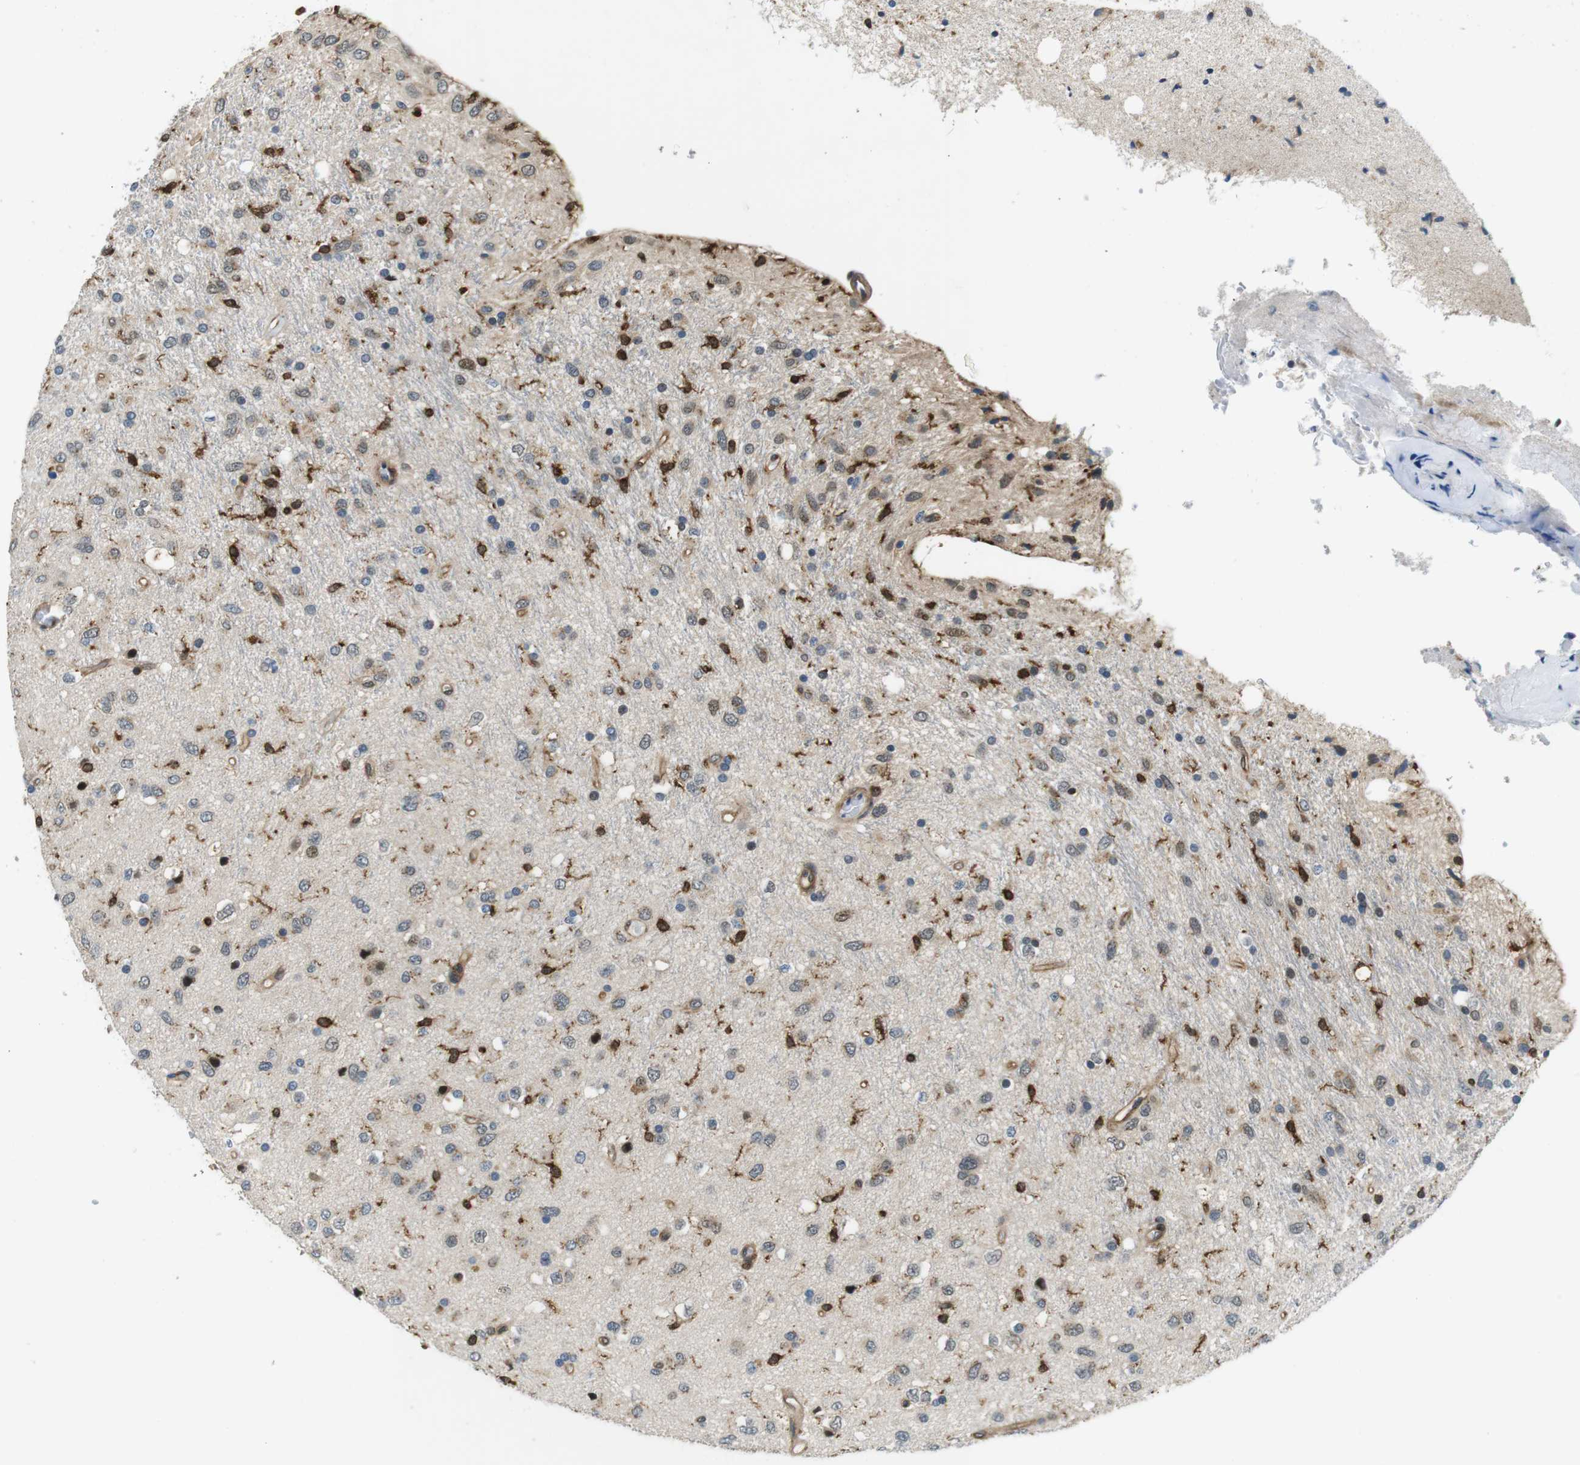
{"staining": {"intensity": "weak", "quantity": "25%-75%", "location": "cytoplasmic/membranous"}, "tissue": "glioma", "cell_type": "Tumor cells", "image_type": "cancer", "snomed": [{"axis": "morphology", "description": "Glioma, malignant, Low grade"}, {"axis": "topography", "description": "Brain"}], "caption": "Tumor cells exhibit weak cytoplasmic/membranous positivity in about 25%-75% of cells in glioma. Immunohistochemistry (ihc) stains the protein in brown and the nuclei are stained blue.", "gene": "PALD1", "patient": {"sex": "male", "age": 77}}